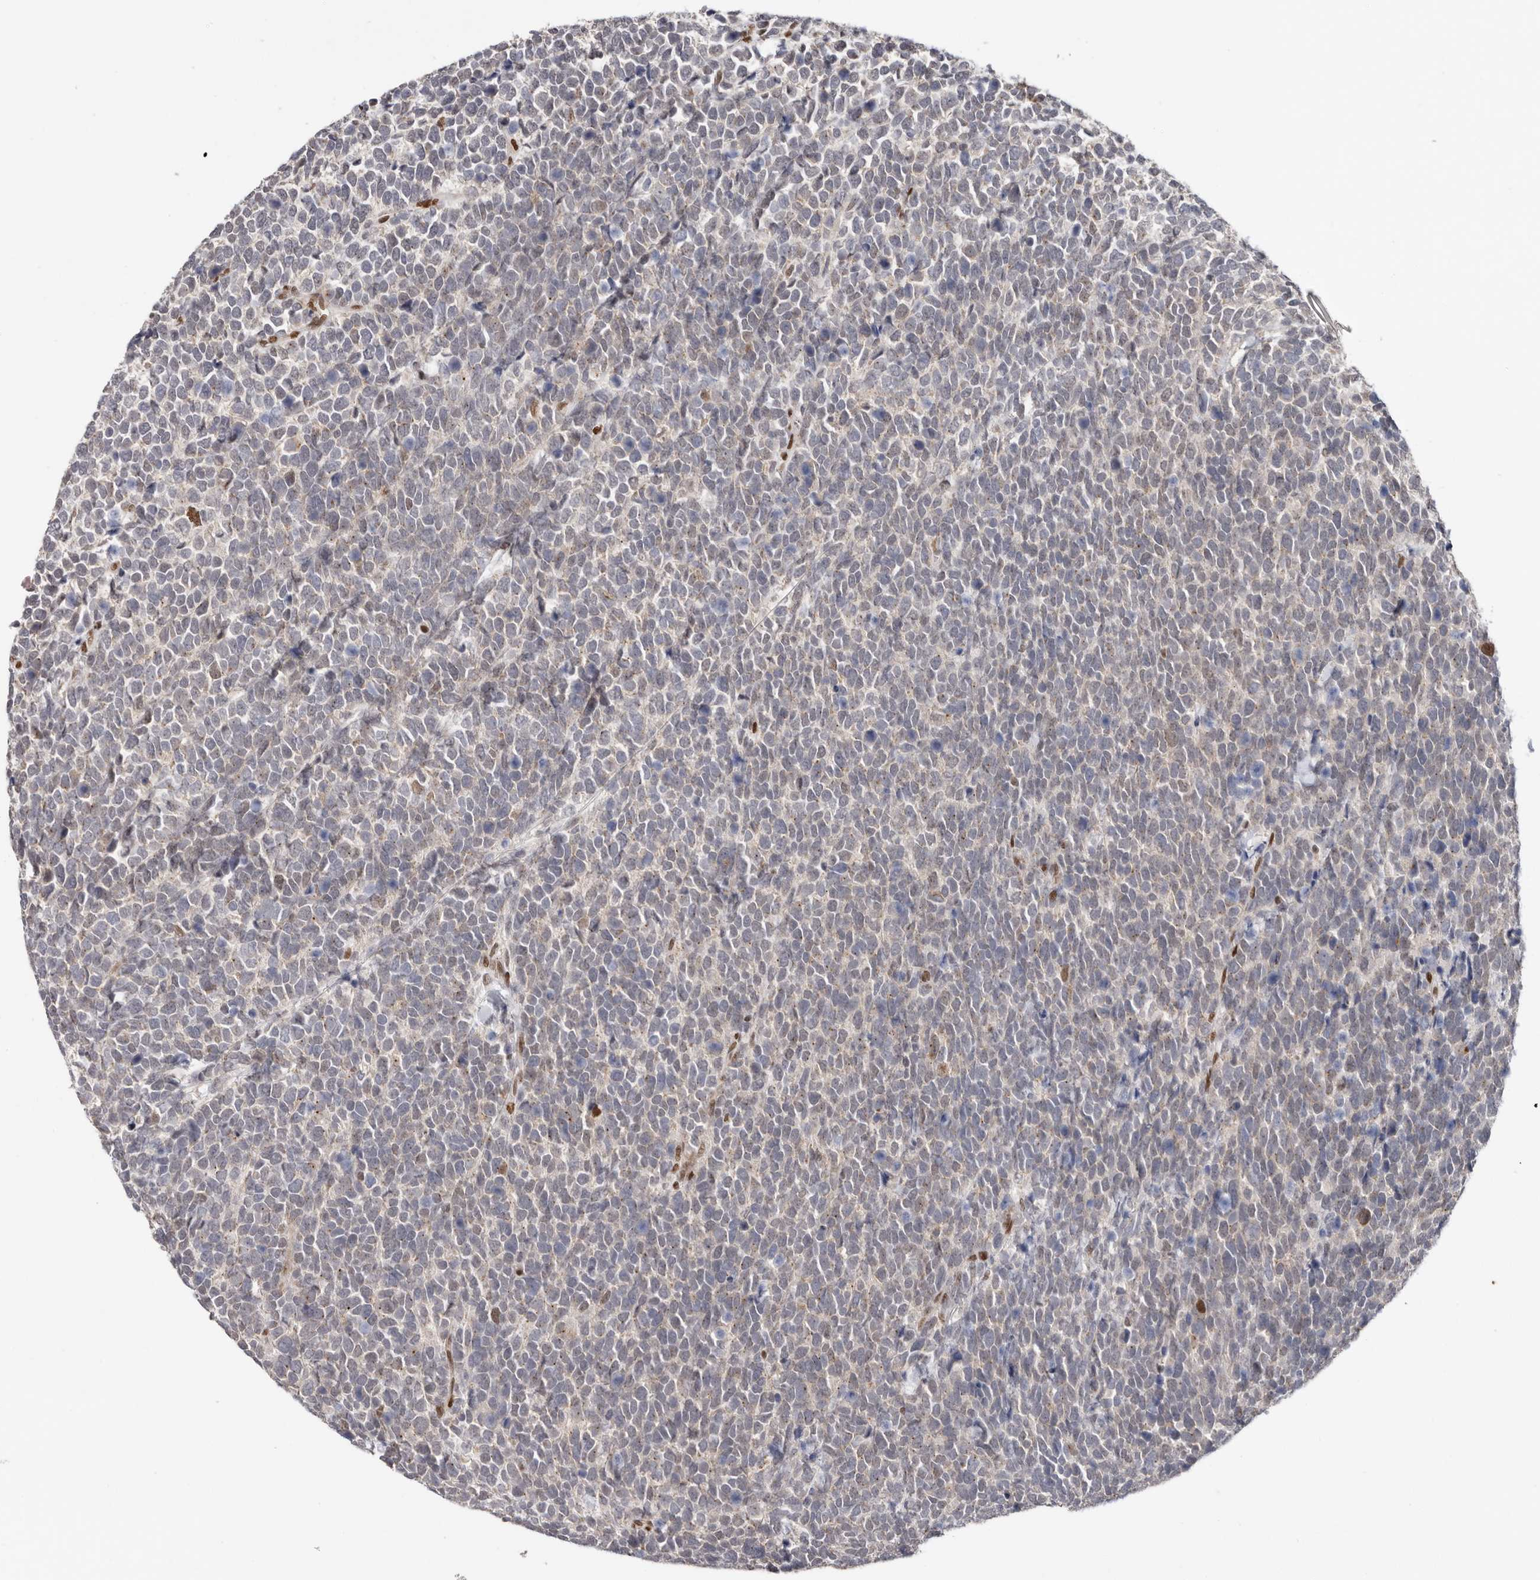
{"staining": {"intensity": "negative", "quantity": "none", "location": "none"}, "tissue": "urothelial cancer", "cell_type": "Tumor cells", "image_type": "cancer", "snomed": [{"axis": "morphology", "description": "Urothelial carcinoma, High grade"}, {"axis": "topography", "description": "Urinary bladder"}], "caption": "IHC histopathology image of urothelial cancer stained for a protein (brown), which reveals no staining in tumor cells. The staining was performed using DAB to visualize the protein expression in brown, while the nuclei were stained in blue with hematoxylin (Magnification: 20x).", "gene": "SMAD7", "patient": {"sex": "female", "age": 82}}